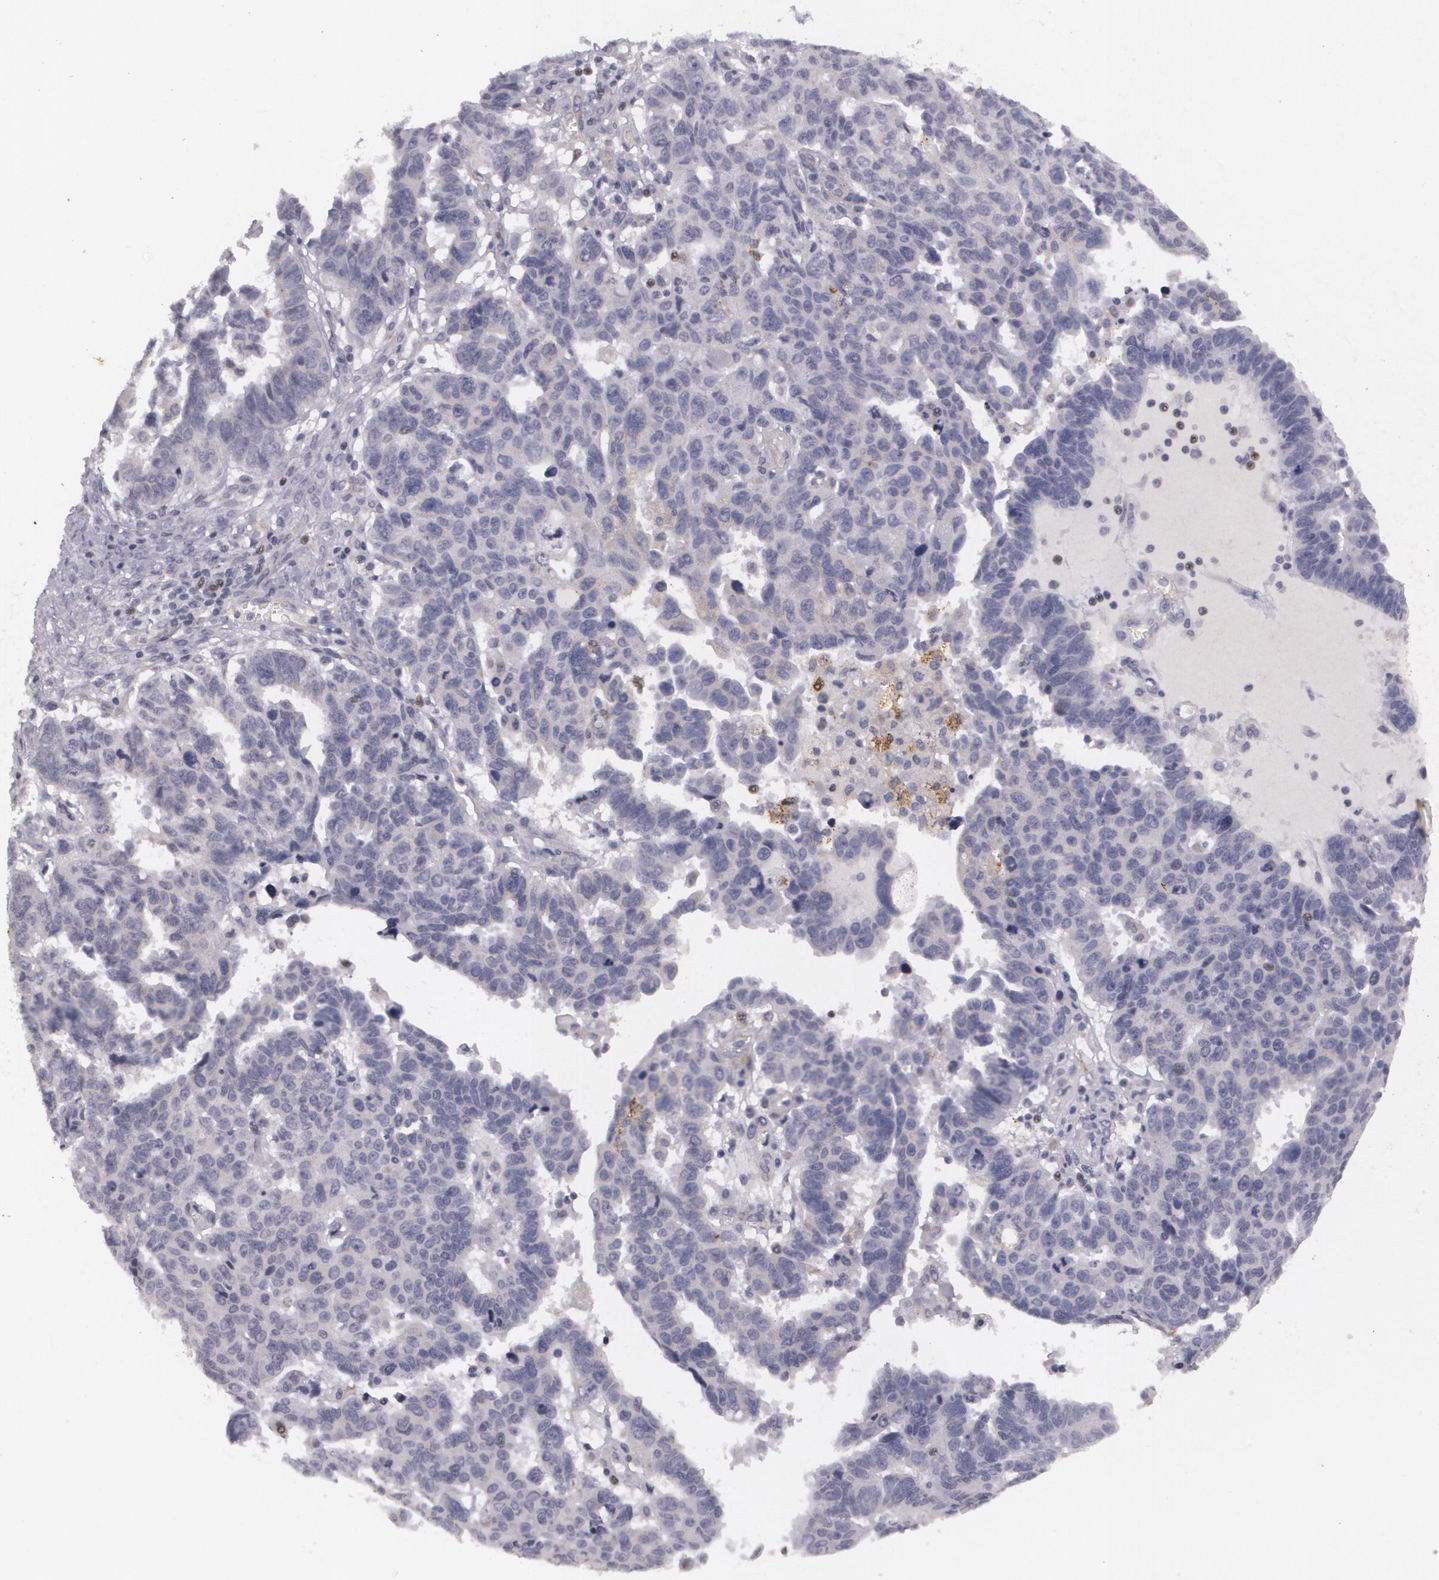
{"staining": {"intensity": "negative", "quantity": "none", "location": "none"}, "tissue": "ovarian cancer", "cell_type": "Tumor cells", "image_type": "cancer", "snomed": [{"axis": "morphology", "description": "Carcinoma, endometroid"}, {"axis": "morphology", "description": "Cystadenocarcinoma, serous, NOS"}, {"axis": "topography", "description": "Ovary"}], "caption": "Immunohistochemistry (IHC) histopathology image of ovarian serous cystadenocarcinoma stained for a protein (brown), which reveals no positivity in tumor cells.", "gene": "KCNA4", "patient": {"sex": "female", "age": 45}}